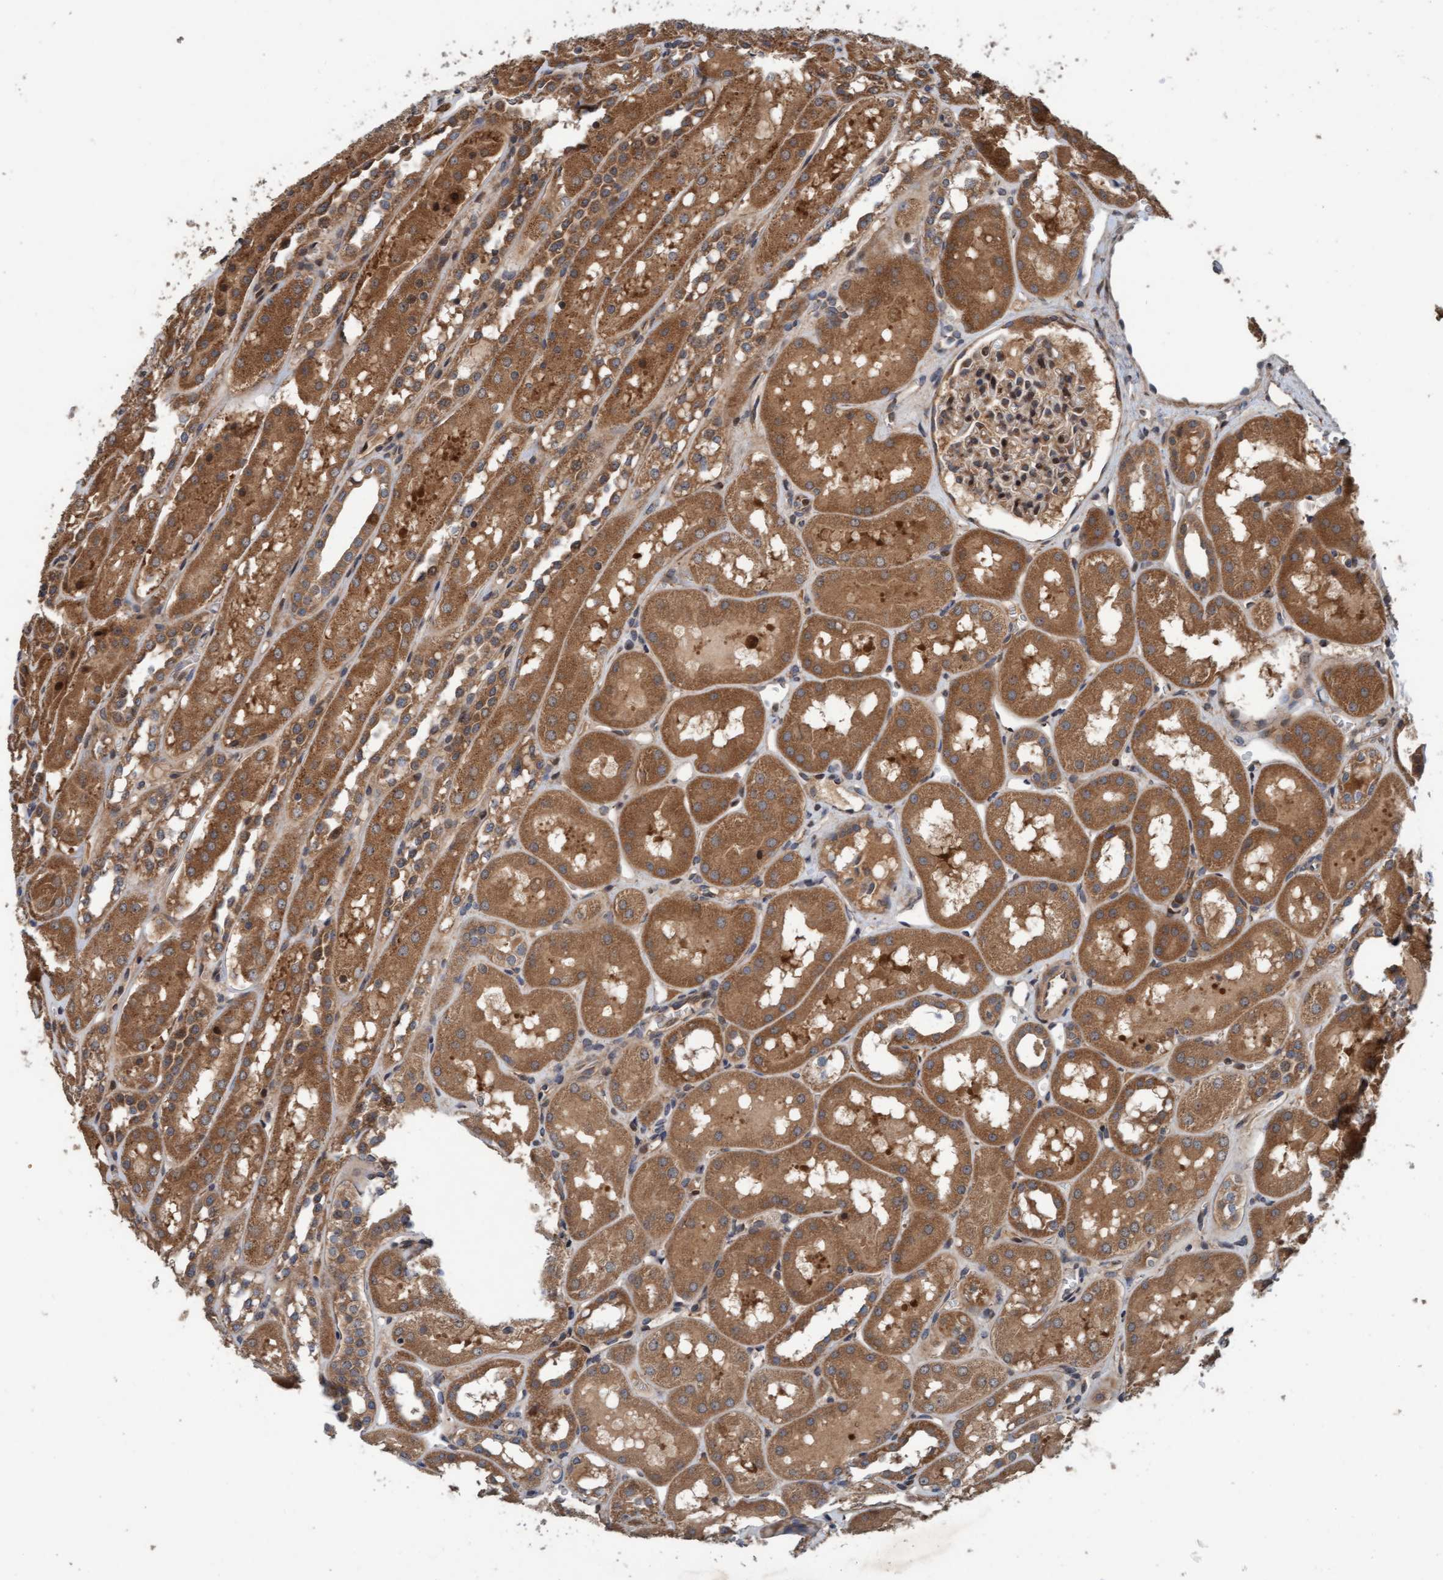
{"staining": {"intensity": "moderate", "quantity": ">75%", "location": "cytoplasmic/membranous"}, "tissue": "kidney", "cell_type": "Cells in glomeruli", "image_type": "normal", "snomed": [{"axis": "morphology", "description": "Normal tissue, NOS"}, {"axis": "topography", "description": "Kidney"}, {"axis": "topography", "description": "Urinary bladder"}], "caption": "Brown immunohistochemical staining in benign kidney demonstrates moderate cytoplasmic/membranous positivity in about >75% of cells in glomeruli.", "gene": "MLXIP", "patient": {"sex": "male", "age": 16}}